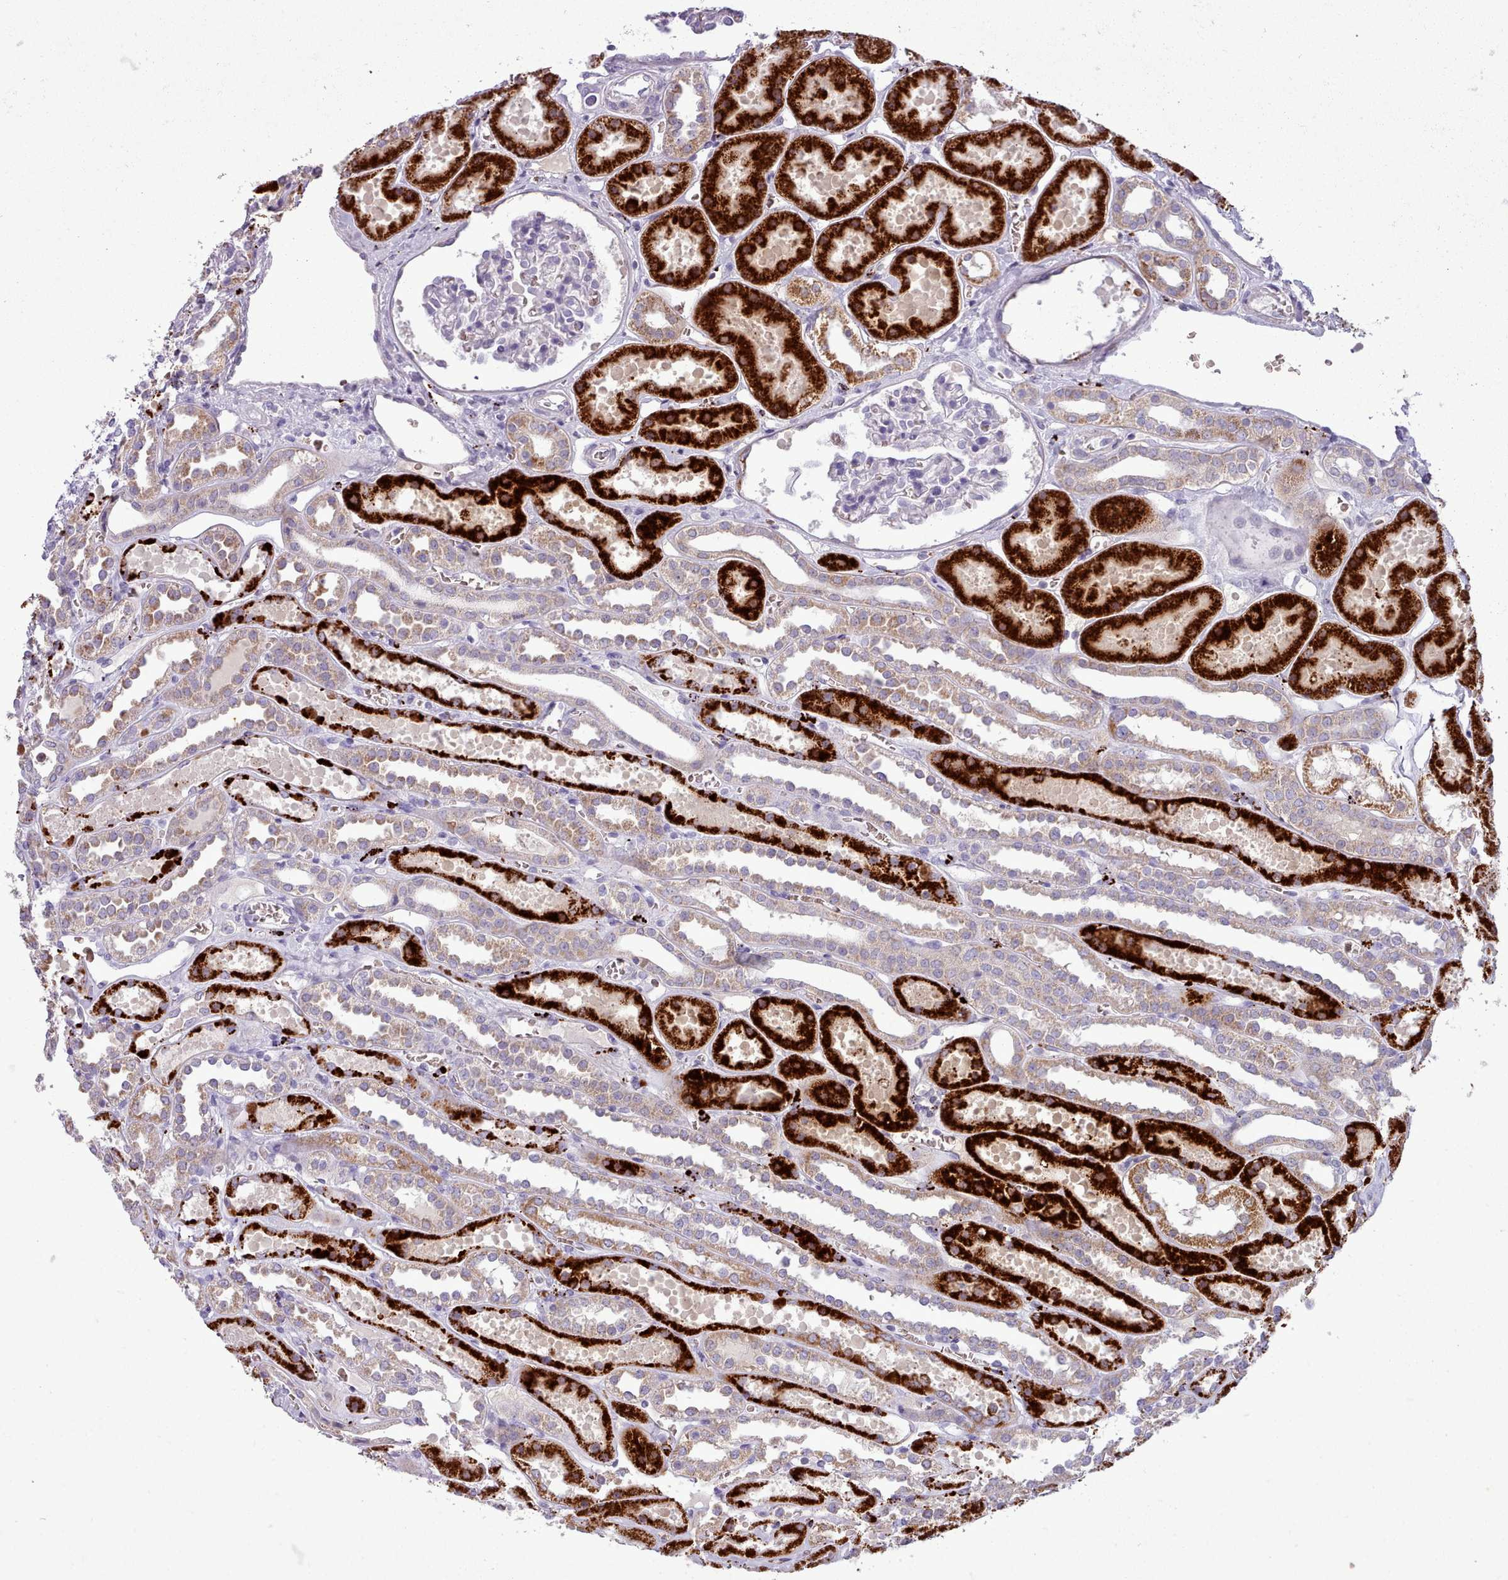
{"staining": {"intensity": "negative", "quantity": "none", "location": "none"}, "tissue": "kidney", "cell_type": "Cells in glomeruli", "image_type": "normal", "snomed": [{"axis": "morphology", "description": "Normal tissue, NOS"}, {"axis": "topography", "description": "Kidney"}], "caption": "Human kidney stained for a protein using immunohistochemistry demonstrates no staining in cells in glomeruli.", "gene": "AK4P3", "patient": {"sex": "female", "age": 41}}